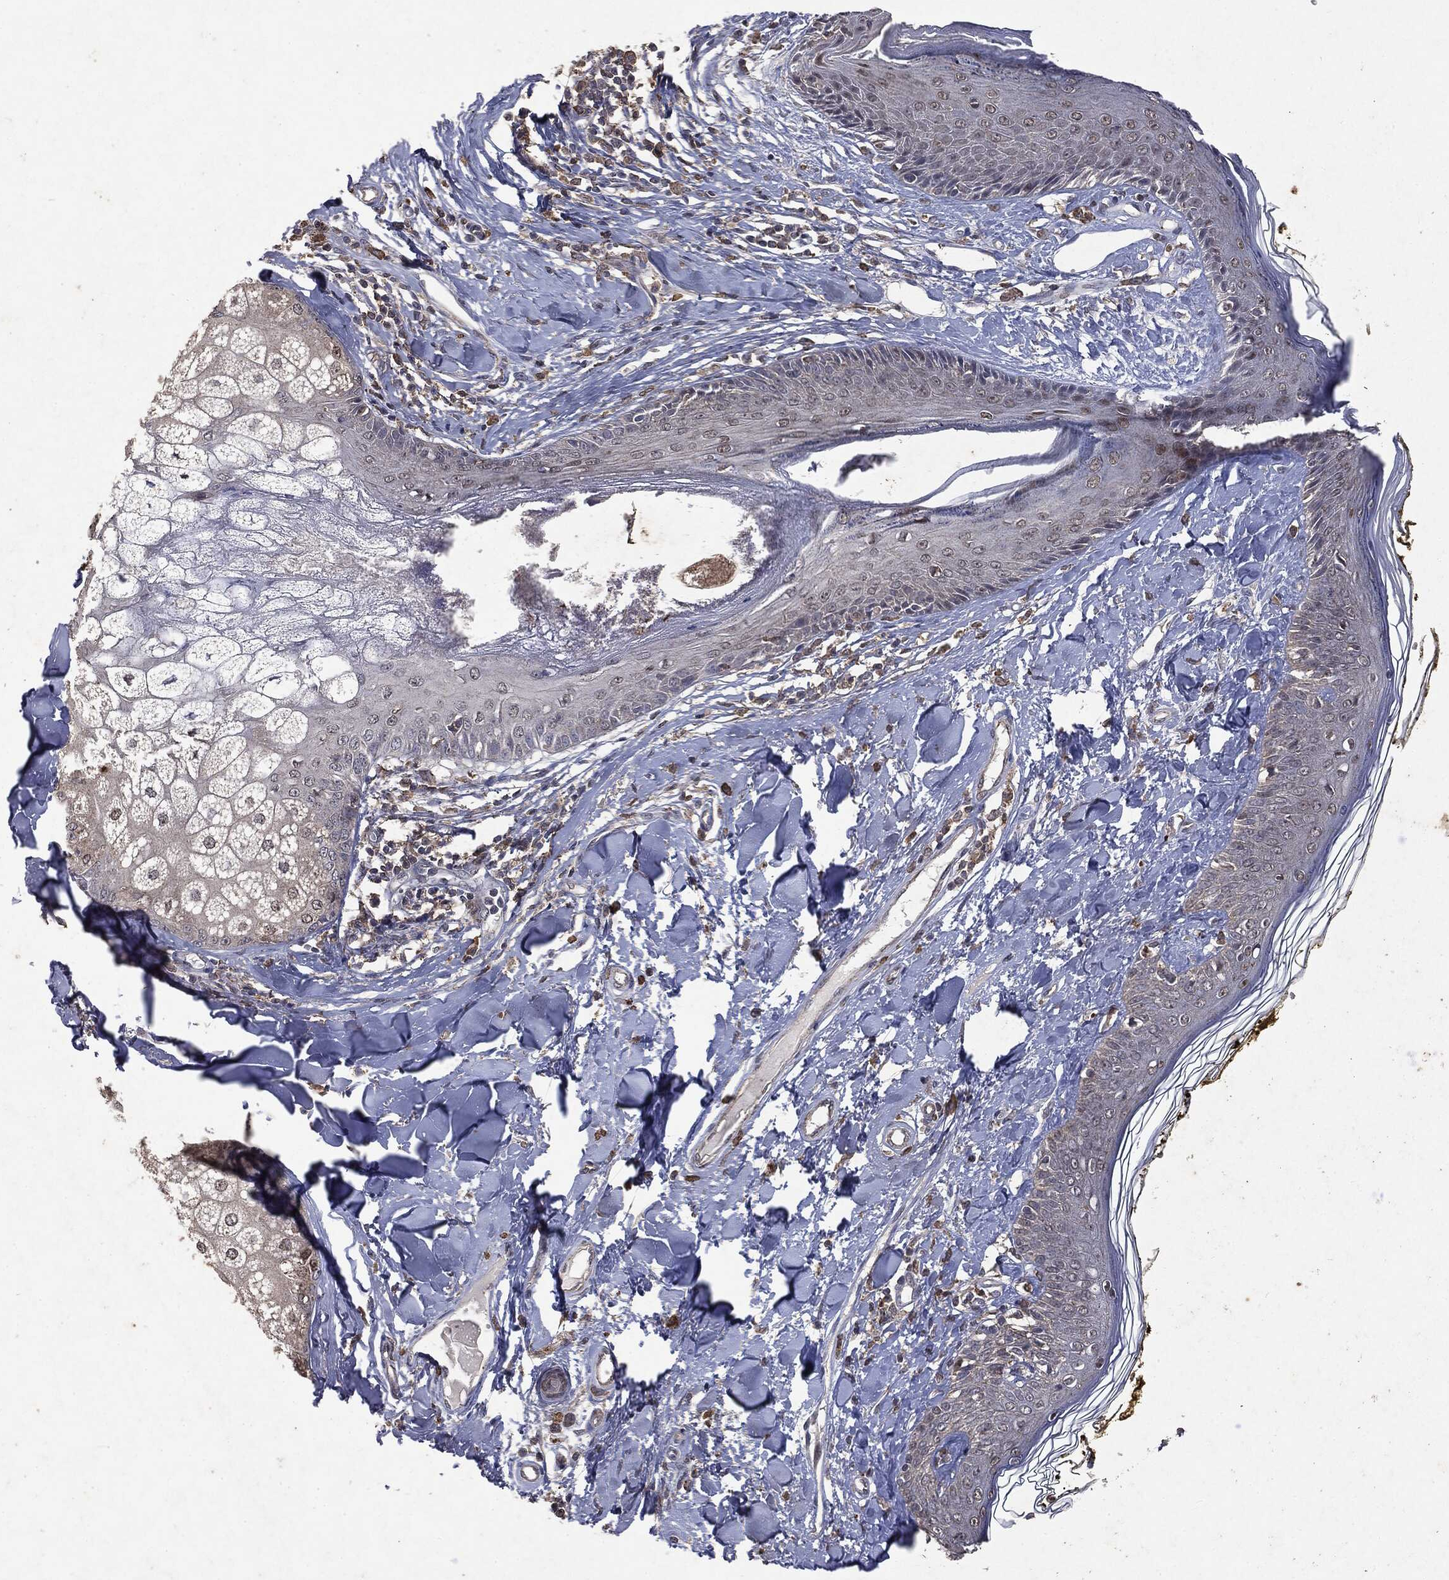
{"staining": {"intensity": "negative", "quantity": "none", "location": "none"}, "tissue": "skin", "cell_type": "Fibroblasts", "image_type": "normal", "snomed": [{"axis": "morphology", "description": "Normal tissue, NOS"}, {"axis": "topography", "description": "Skin"}], "caption": "This is an IHC micrograph of benign skin. There is no positivity in fibroblasts.", "gene": "PTEN", "patient": {"sex": "male", "age": 76}}